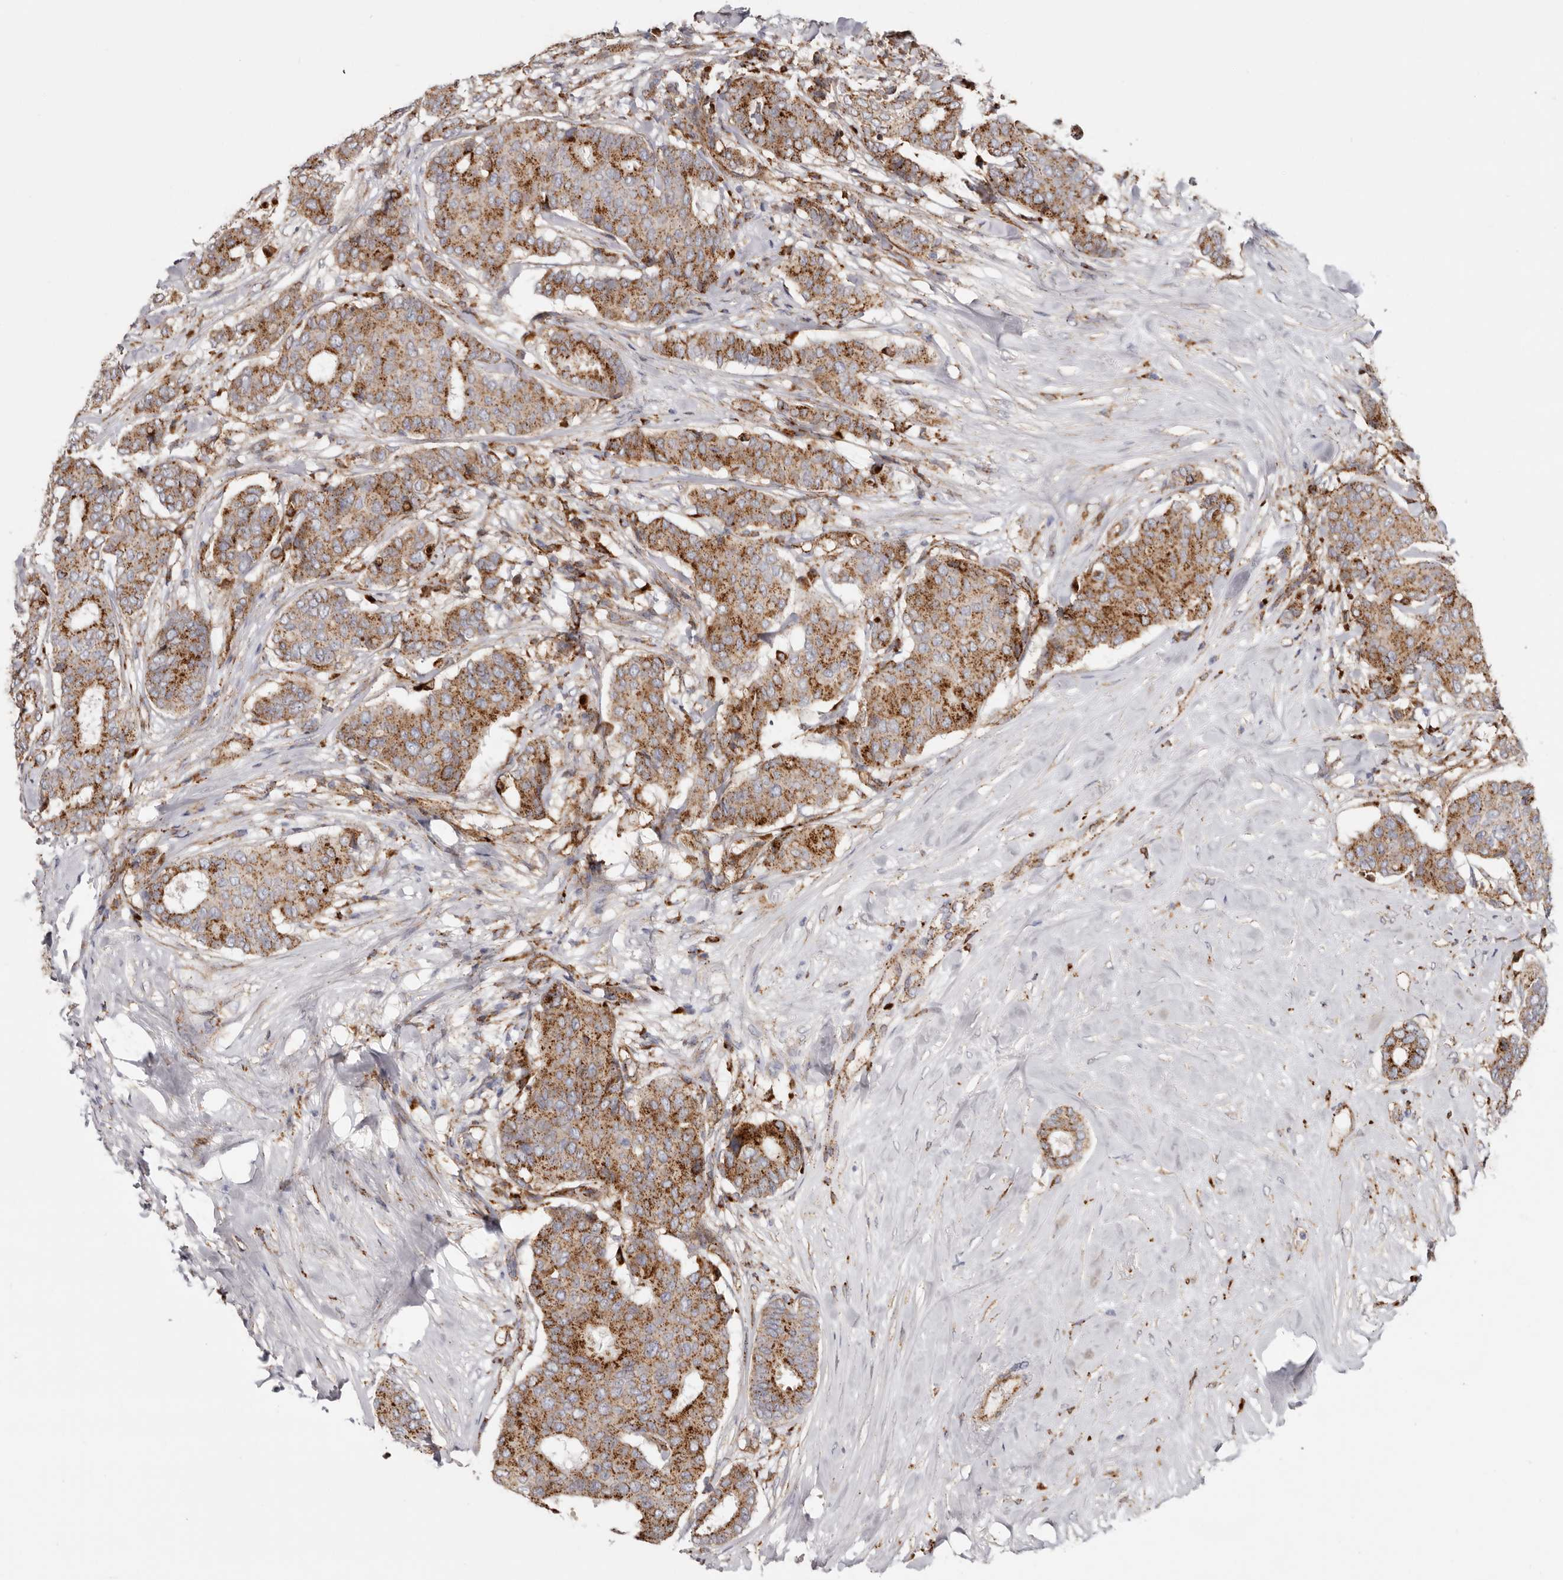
{"staining": {"intensity": "moderate", "quantity": ">75%", "location": "cytoplasmic/membranous"}, "tissue": "breast cancer", "cell_type": "Tumor cells", "image_type": "cancer", "snomed": [{"axis": "morphology", "description": "Duct carcinoma"}, {"axis": "topography", "description": "Breast"}], "caption": "This photomicrograph shows invasive ductal carcinoma (breast) stained with immunohistochemistry to label a protein in brown. The cytoplasmic/membranous of tumor cells show moderate positivity for the protein. Nuclei are counter-stained blue.", "gene": "GRN", "patient": {"sex": "female", "age": 75}}